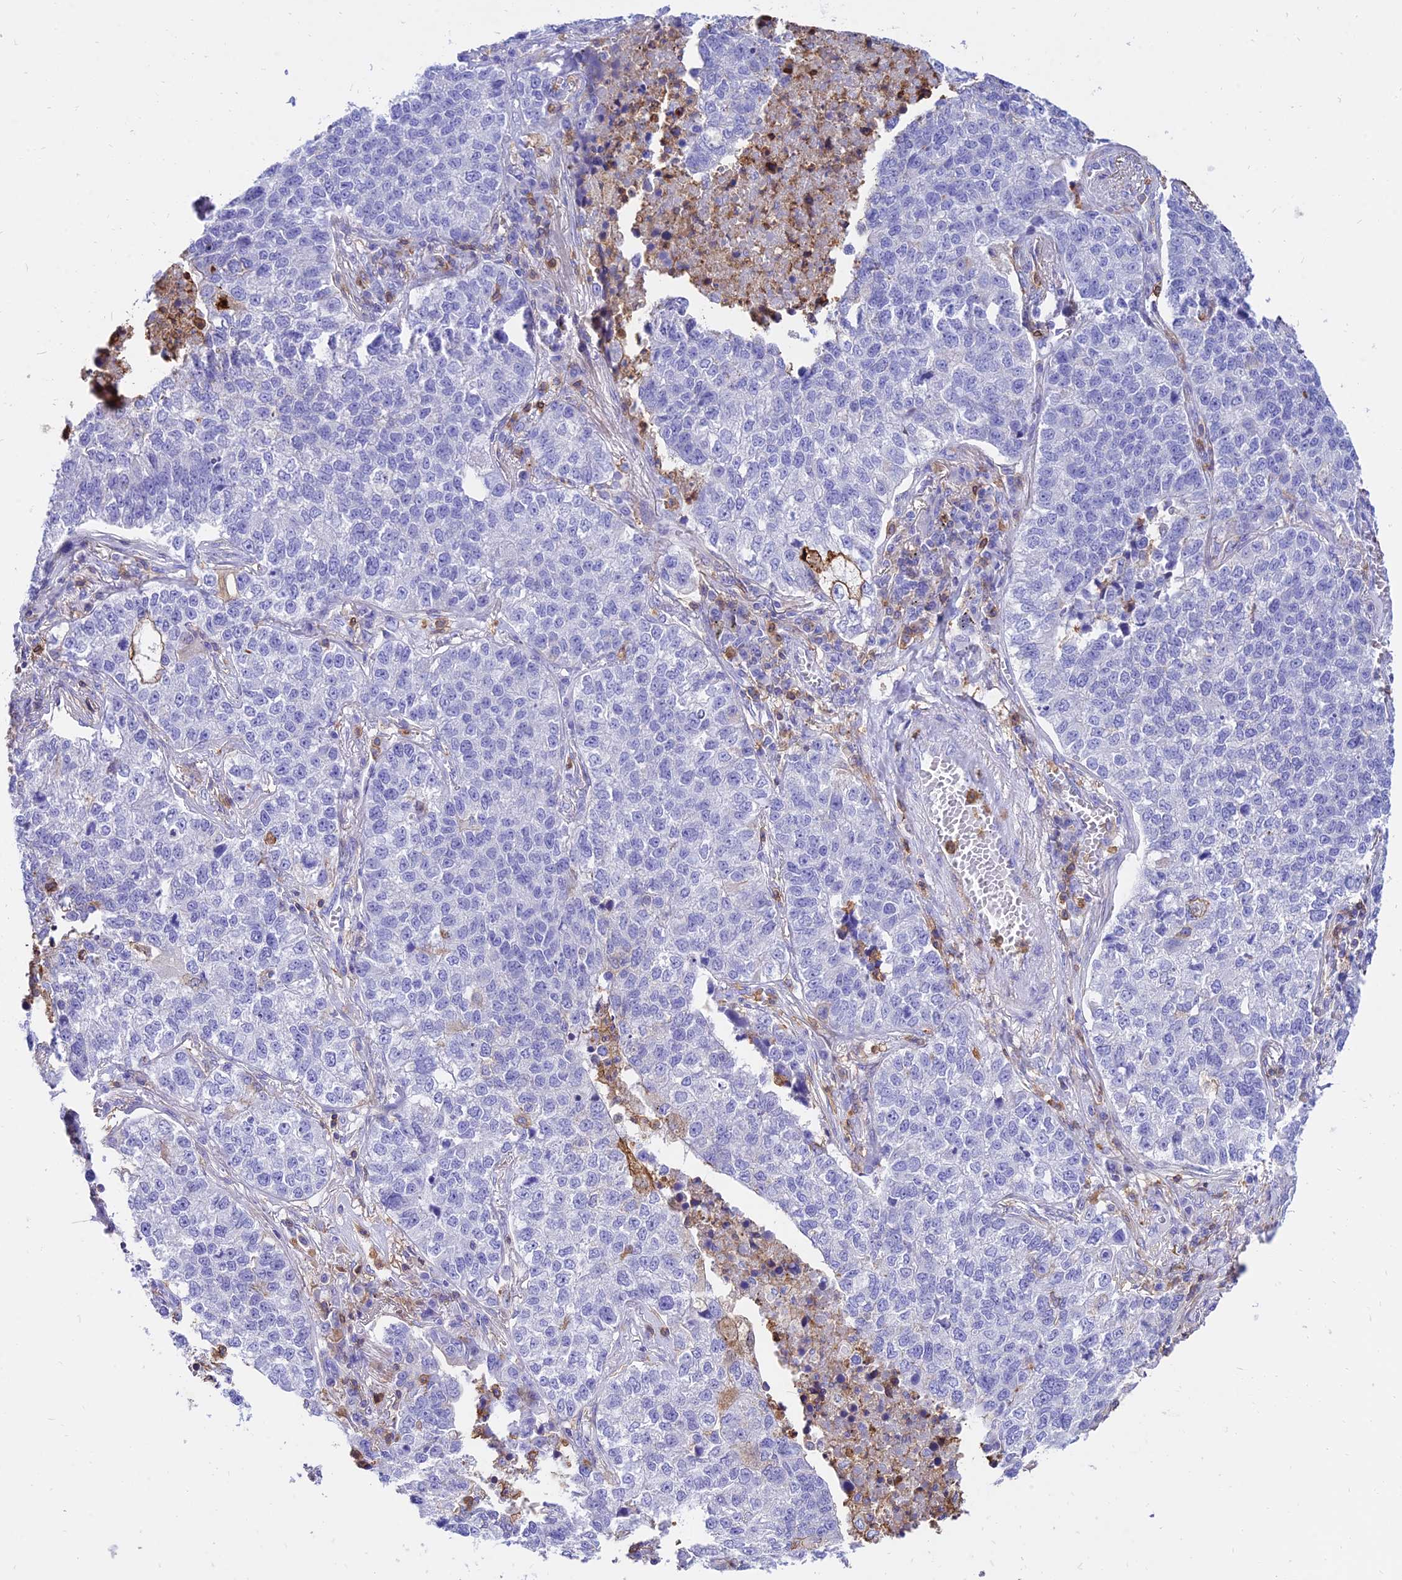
{"staining": {"intensity": "negative", "quantity": "none", "location": "none"}, "tissue": "lung cancer", "cell_type": "Tumor cells", "image_type": "cancer", "snomed": [{"axis": "morphology", "description": "Adenocarcinoma, NOS"}, {"axis": "topography", "description": "Lung"}], "caption": "Immunohistochemical staining of adenocarcinoma (lung) exhibits no significant positivity in tumor cells.", "gene": "SREK1IP1", "patient": {"sex": "male", "age": 49}}